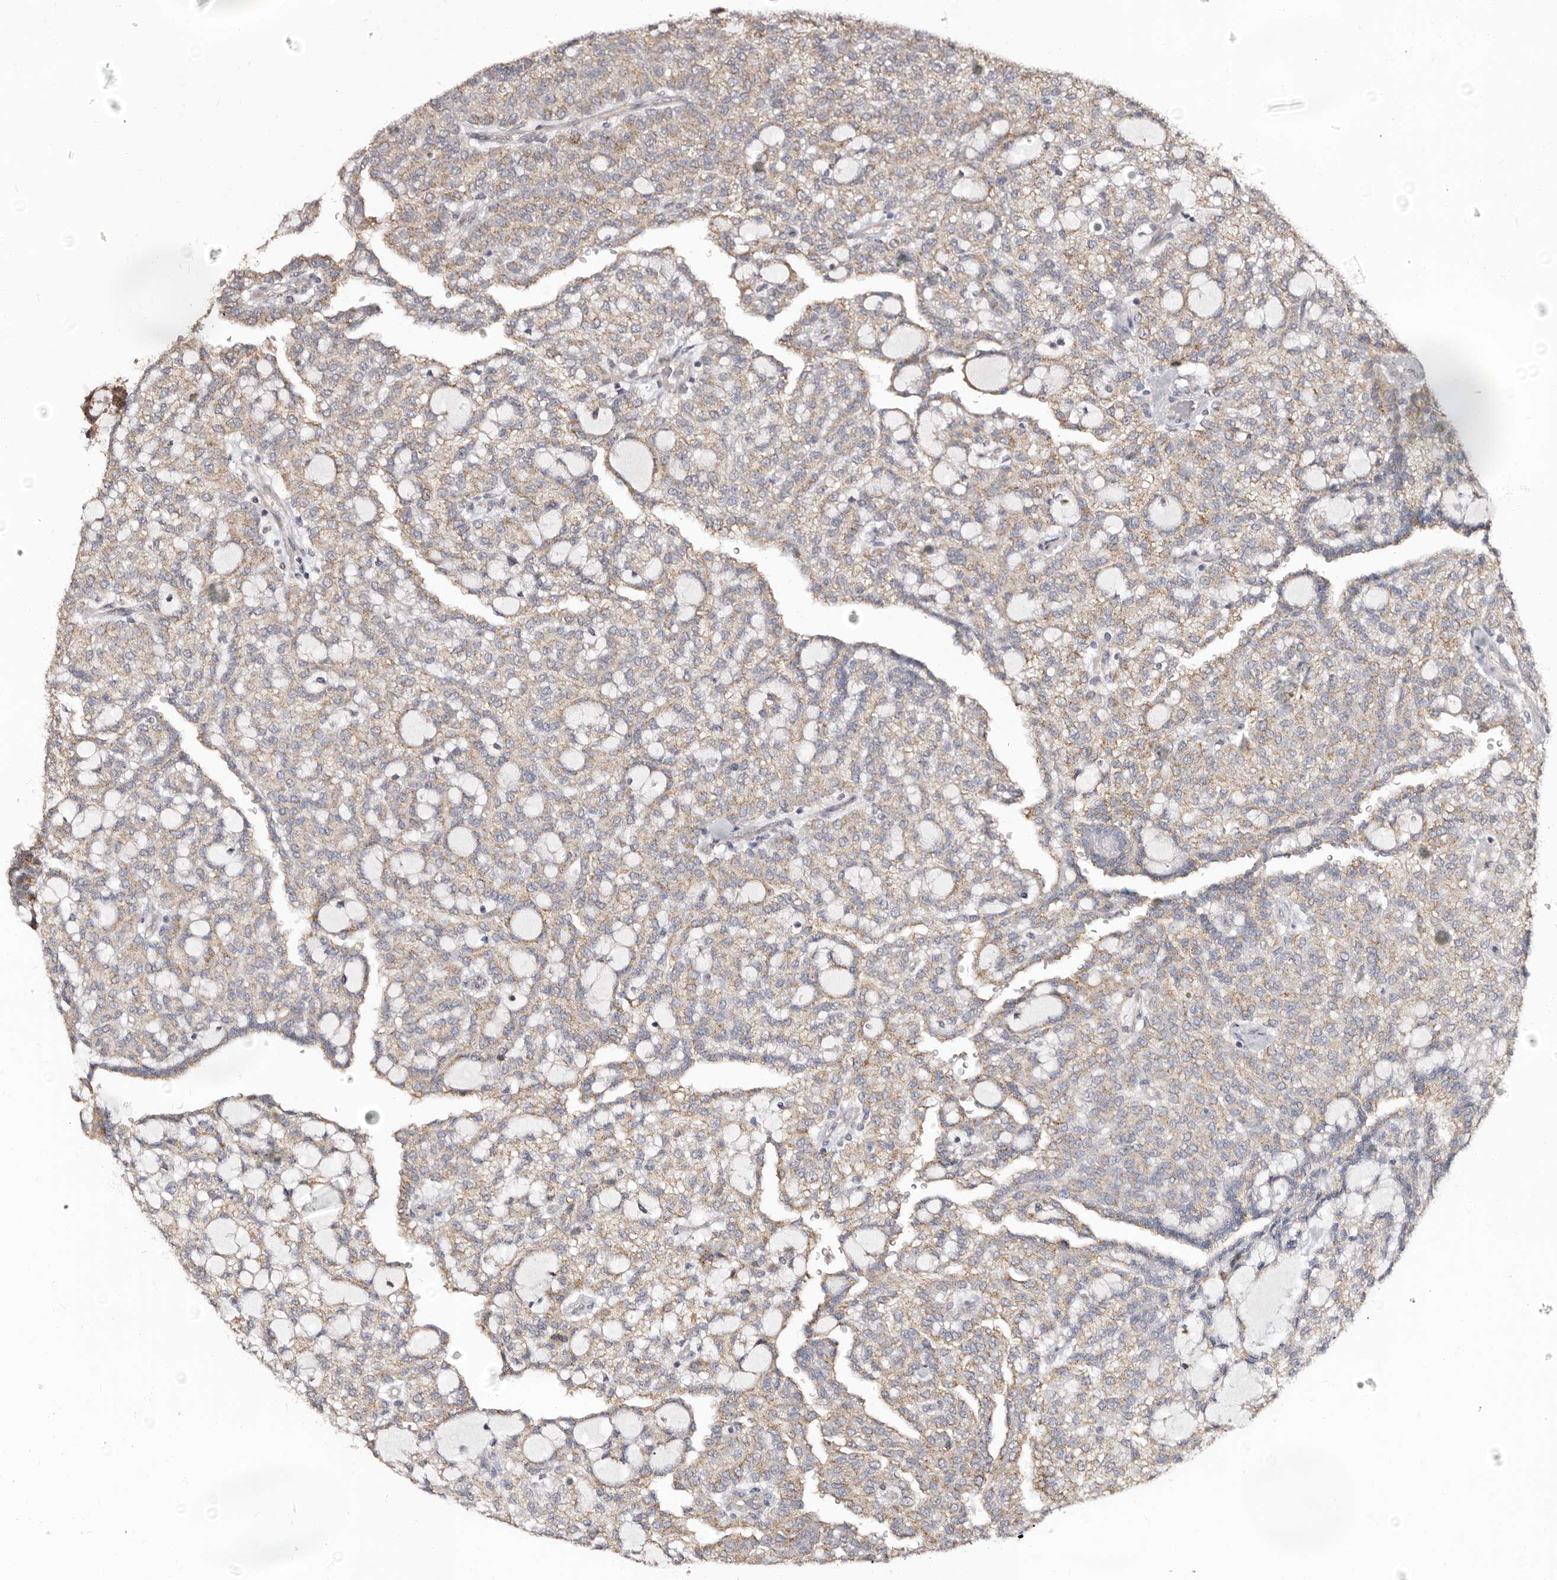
{"staining": {"intensity": "weak", "quantity": ">75%", "location": "cytoplasmic/membranous"}, "tissue": "renal cancer", "cell_type": "Tumor cells", "image_type": "cancer", "snomed": [{"axis": "morphology", "description": "Adenocarcinoma, NOS"}, {"axis": "topography", "description": "Kidney"}], "caption": "Protein expression analysis of renal adenocarcinoma shows weak cytoplasmic/membranous expression in about >75% of tumor cells.", "gene": "PTAFR", "patient": {"sex": "male", "age": 63}}